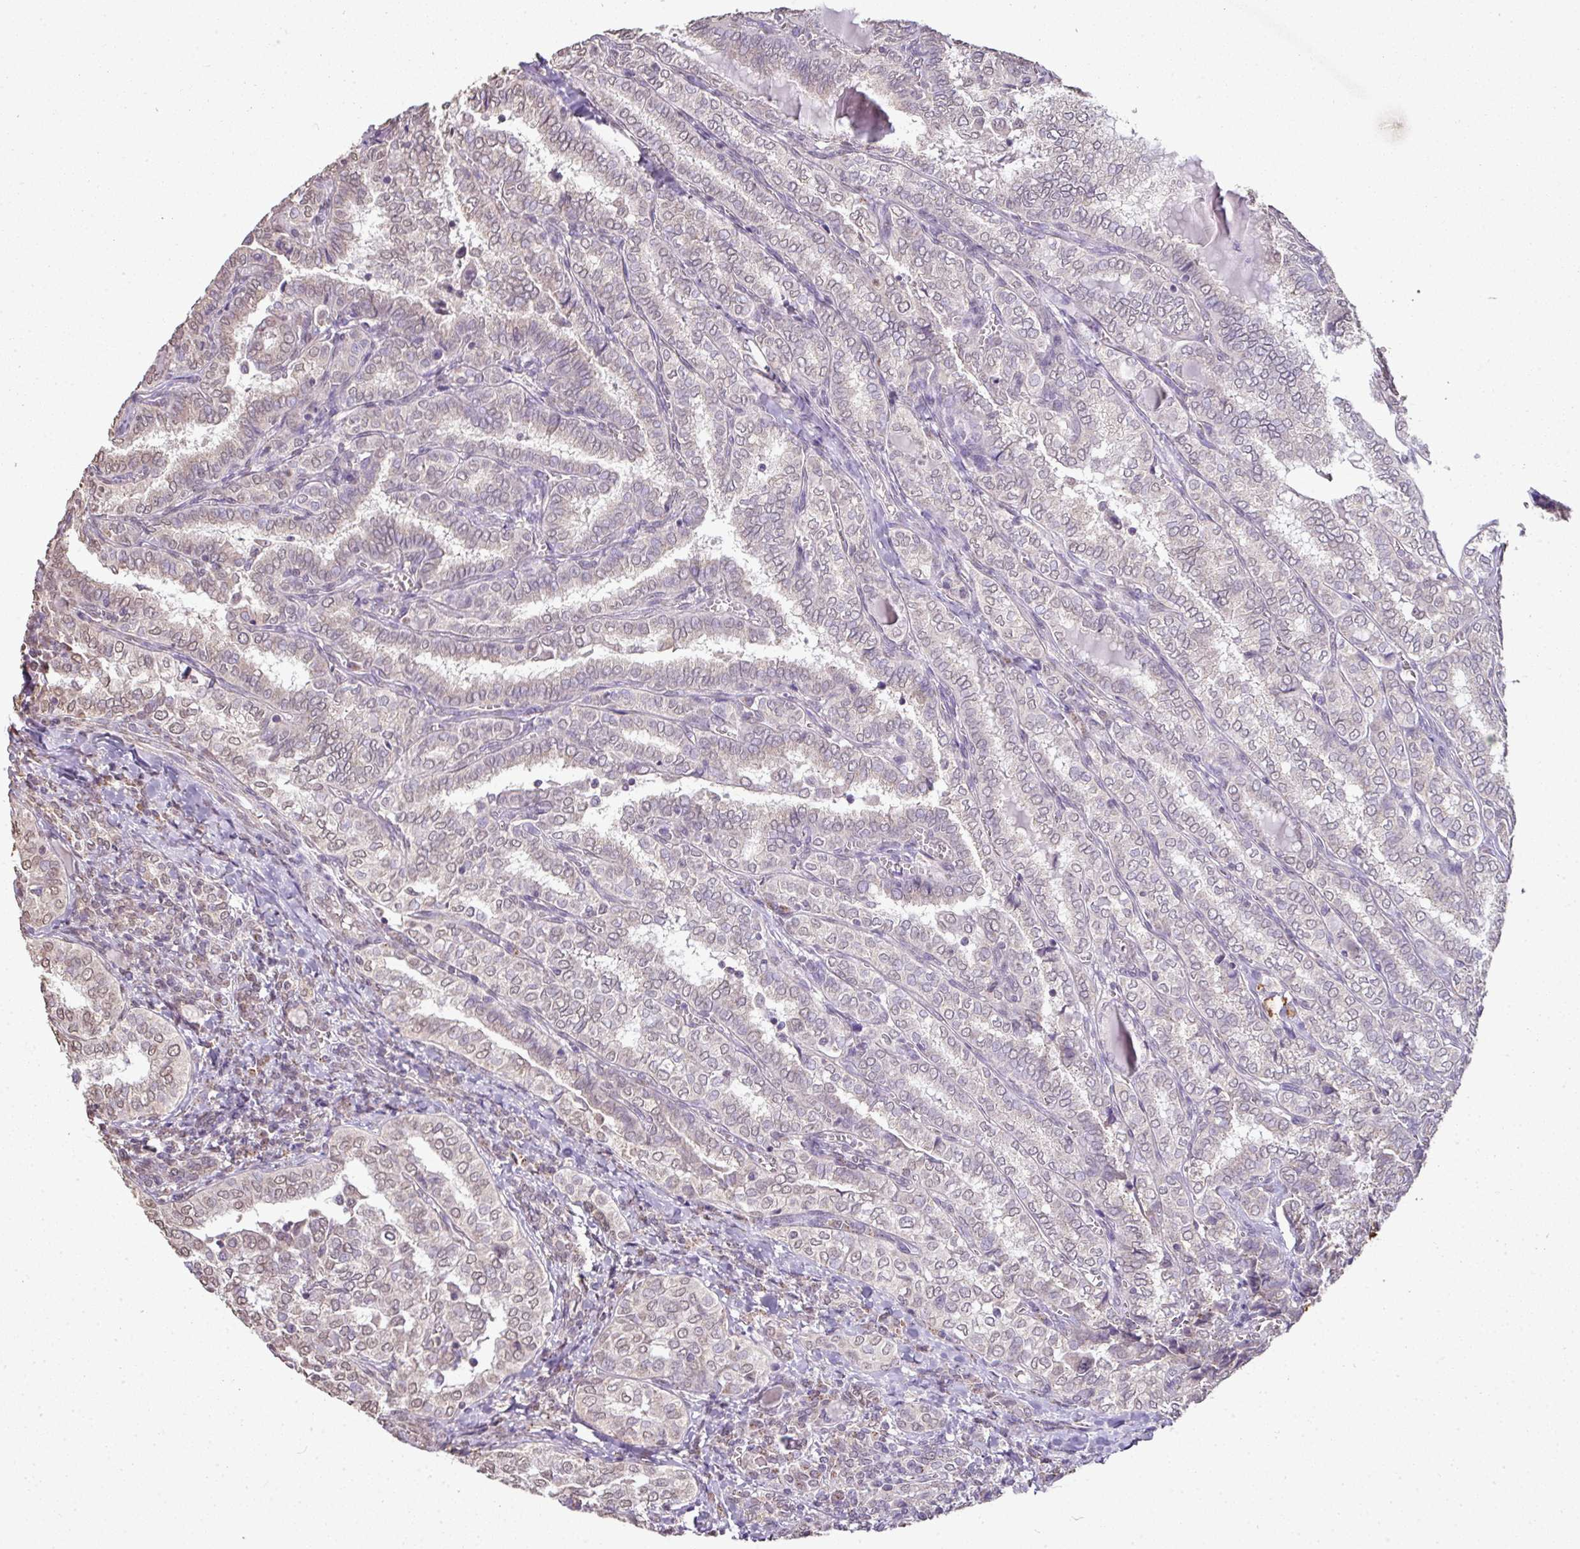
{"staining": {"intensity": "weak", "quantity": "25%-75%", "location": "nuclear"}, "tissue": "thyroid cancer", "cell_type": "Tumor cells", "image_type": "cancer", "snomed": [{"axis": "morphology", "description": "Papillary adenocarcinoma, NOS"}, {"axis": "topography", "description": "Thyroid gland"}], "caption": "A brown stain shows weak nuclear positivity of a protein in human thyroid cancer (papillary adenocarcinoma) tumor cells.", "gene": "JPH2", "patient": {"sex": "female", "age": 30}}